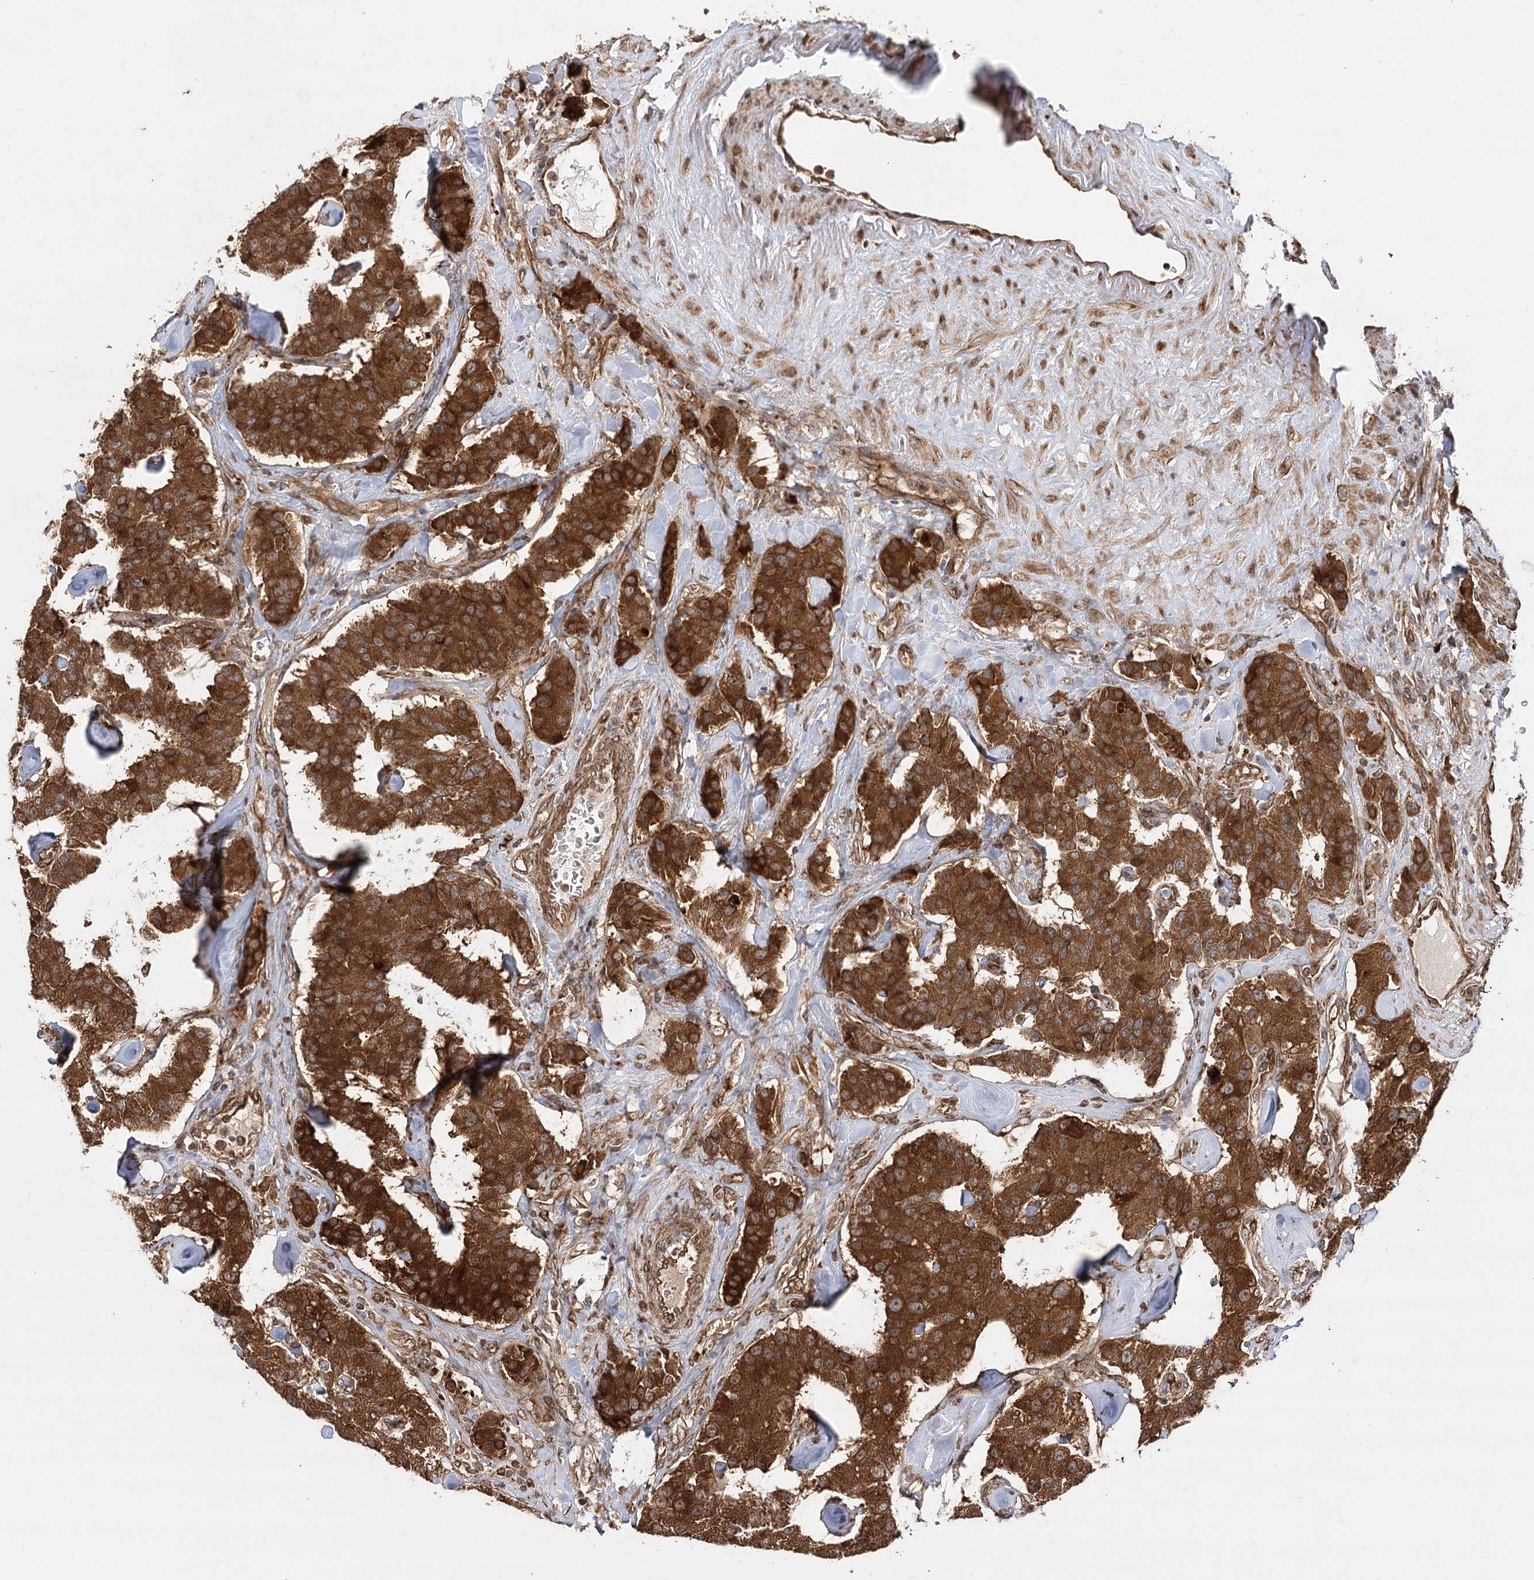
{"staining": {"intensity": "strong", "quantity": ">75%", "location": "cytoplasmic/membranous"}, "tissue": "carcinoid", "cell_type": "Tumor cells", "image_type": "cancer", "snomed": [{"axis": "morphology", "description": "Carcinoid, malignant, NOS"}, {"axis": "topography", "description": "Pancreas"}], "caption": "Immunohistochemical staining of human malignant carcinoid reveals high levels of strong cytoplasmic/membranous expression in approximately >75% of tumor cells. (IHC, brightfield microscopy, high magnification).", "gene": "DNAJB14", "patient": {"sex": "male", "age": 41}}